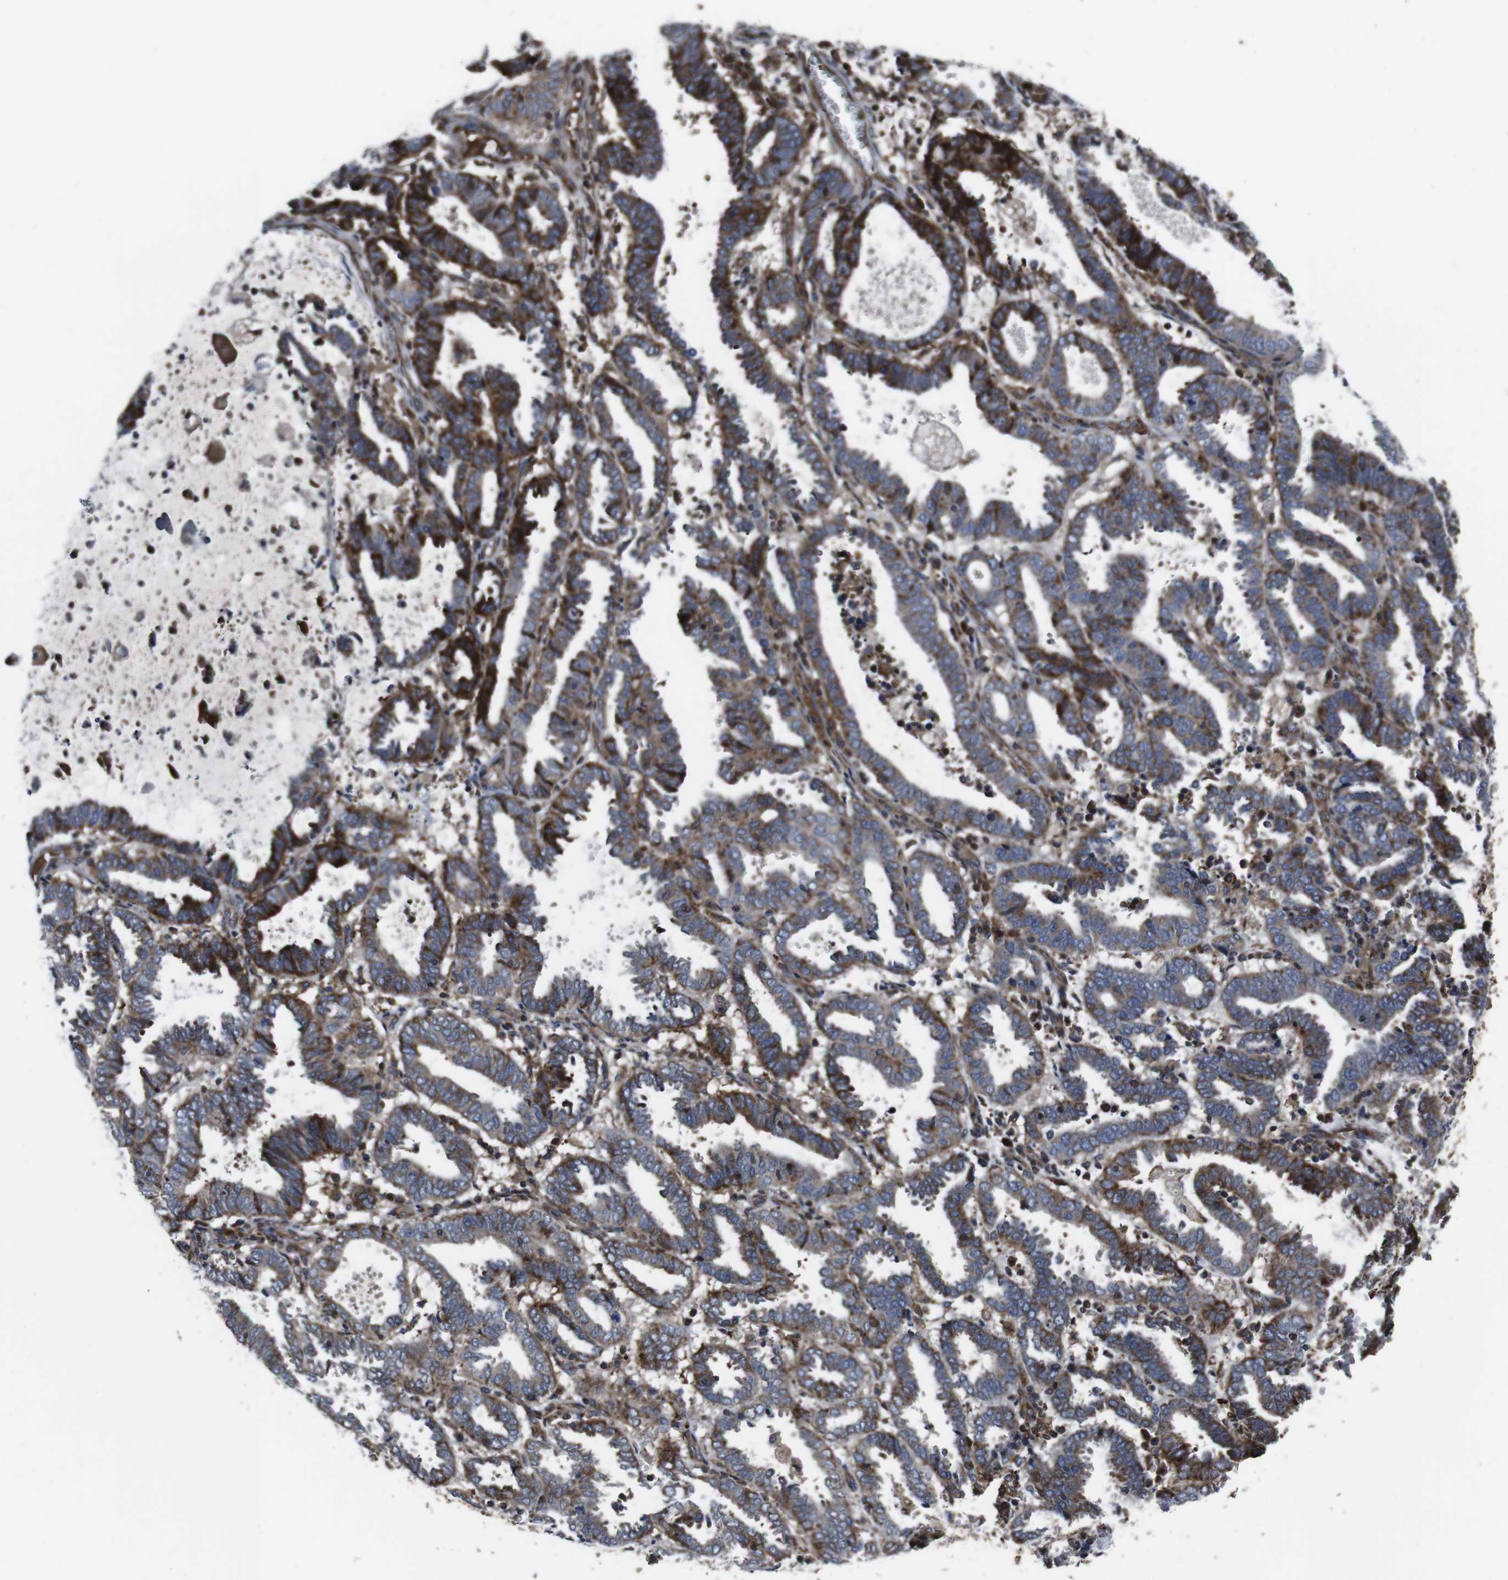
{"staining": {"intensity": "strong", "quantity": ">75%", "location": "cytoplasmic/membranous"}, "tissue": "endometrial cancer", "cell_type": "Tumor cells", "image_type": "cancer", "snomed": [{"axis": "morphology", "description": "Adenocarcinoma, NOS"}, {"axis": "topography", "description": "Uterus"}], "caption": "A photomicrograph of endometrial cancer (adenocarcinoma) stained for a protein displays strong cytoplasmic/membranous brown staining in tumor cells.", "gene": "SMYD3", "patient": {"sex": "female", "age": 83}}